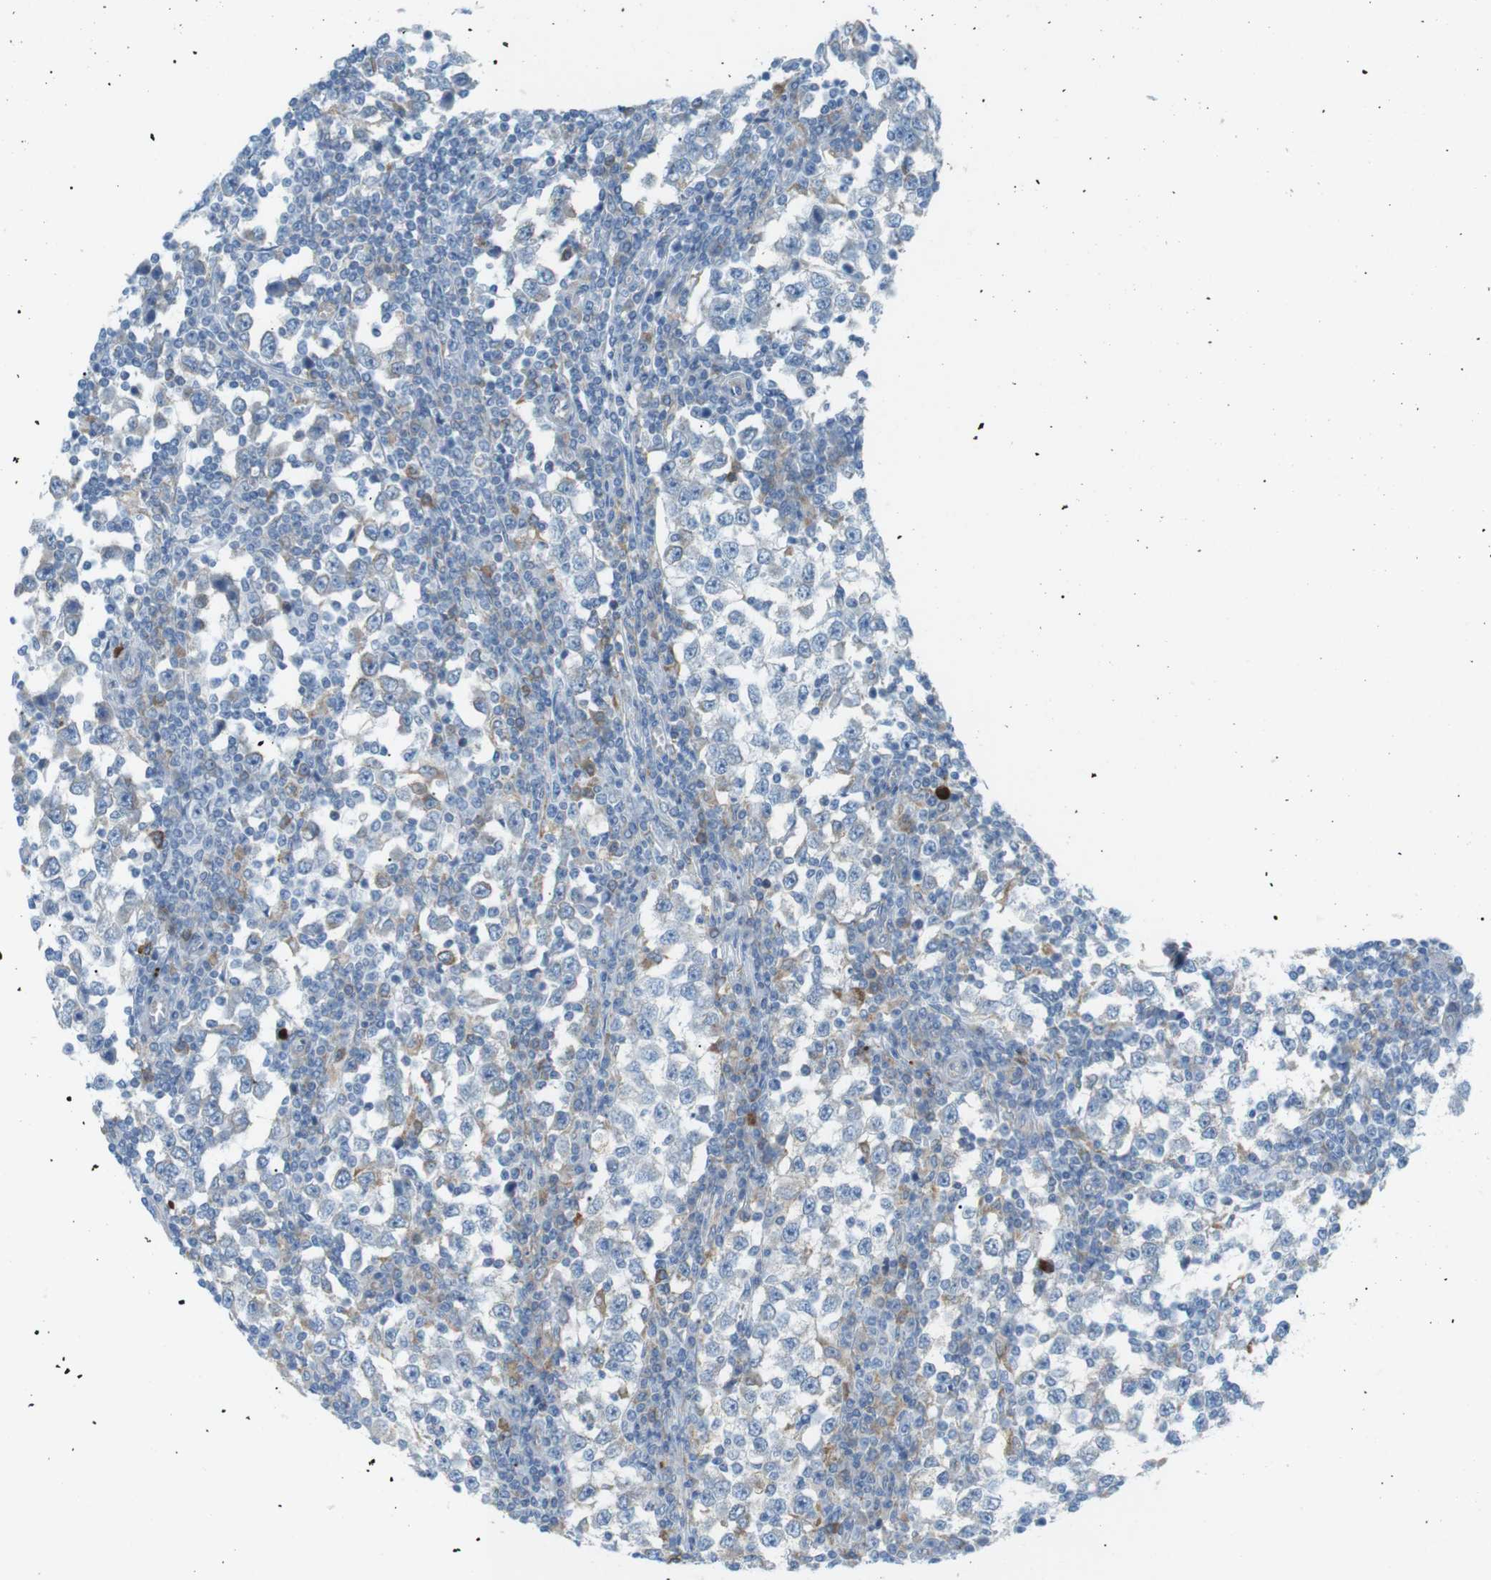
{"staining": {"intensity": "negative", "quantity": "none", "location": "none"}, "tissue": "testis cancer", "cell_type": "Tumor cells", "image_type": "cancer", "snomed": [{"axis": "morphology", "description": "Seminoma, NOS"}, {"axis": "topography", "description": "Testis"}], "caption": "There is no significant positivity in tumor cells of seminoma (testis).", "gene": "VAMP1", "patient": {"sex": "male", "age": 65}}